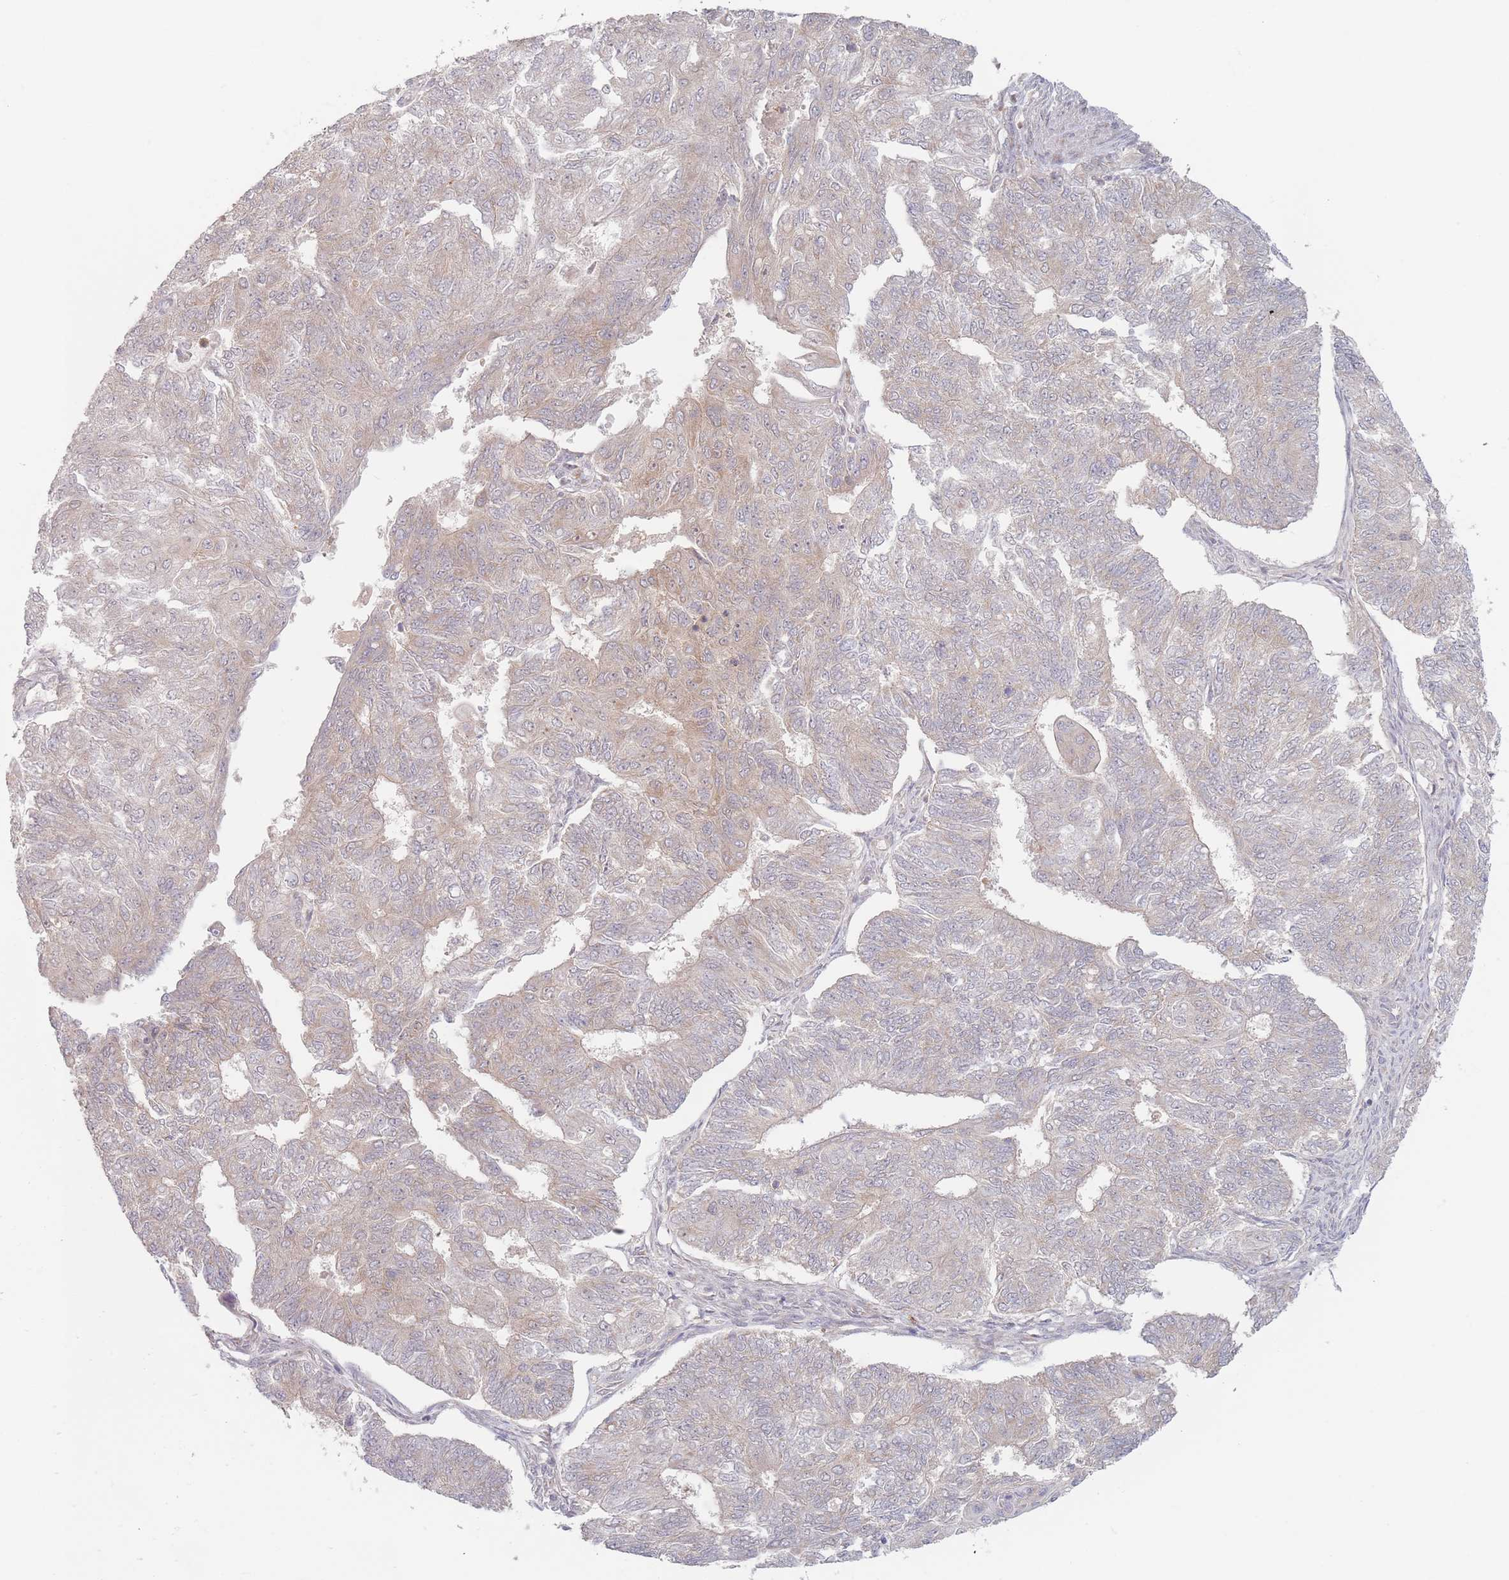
{"staining": {"intensity": "weak", "quantity": "<25%", "location": "cytoplasmic/membranous"}, "tissue": "endometrial cancer", "cell_type": "Tumor cells", "image_type": "cancer", "snomed": [{"axis": "morphology", "description": "Adenocarcinoma, NOS"}, {"axis": "topography", "description": "Endometrium"}], "caption": "DAB immunohistochemical staining of human endometrial cancer exhibits no significant positivity in tumor cells.", "gene": "PPM1A", "patient": {"sex": "female", "age": 32}}